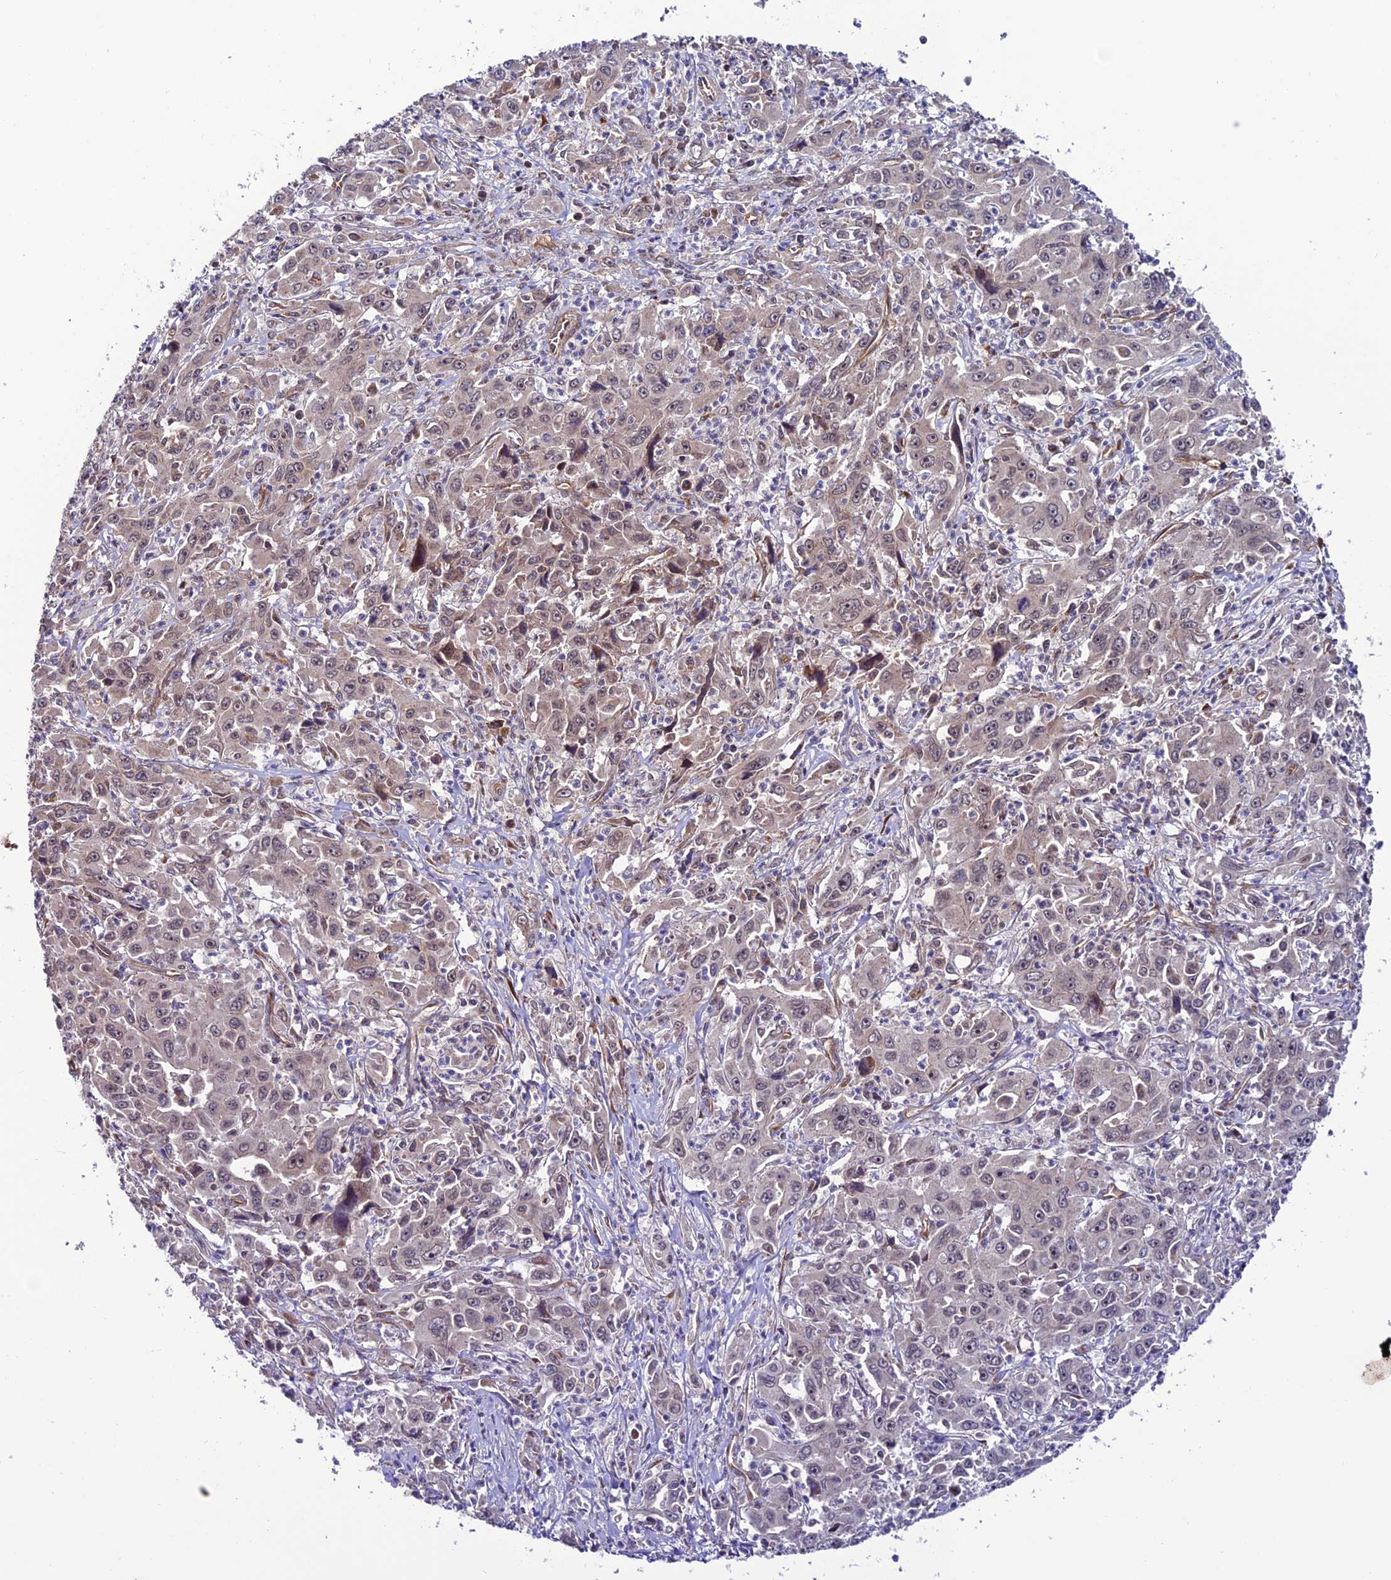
{"staining": {"intensity": "negative", "quantity": "none", "location": "none"}, "tissue": "liver cancer", "cell_type": "Tumor cells", "image_type": "cancer", "snomed": [{"axis": "morphology", "description": "Carcinoma, Hepatocellular, NOS"}, {"axis": "topography", "description": "Liver"}], "caption": "IHC histopathology image of liver hepatocellular carcinoma stained for a protein (brown), which shows no positivity in tumor cells.", "gene": "TNIP3", "patient": {"sex": "male", "age": 63}}